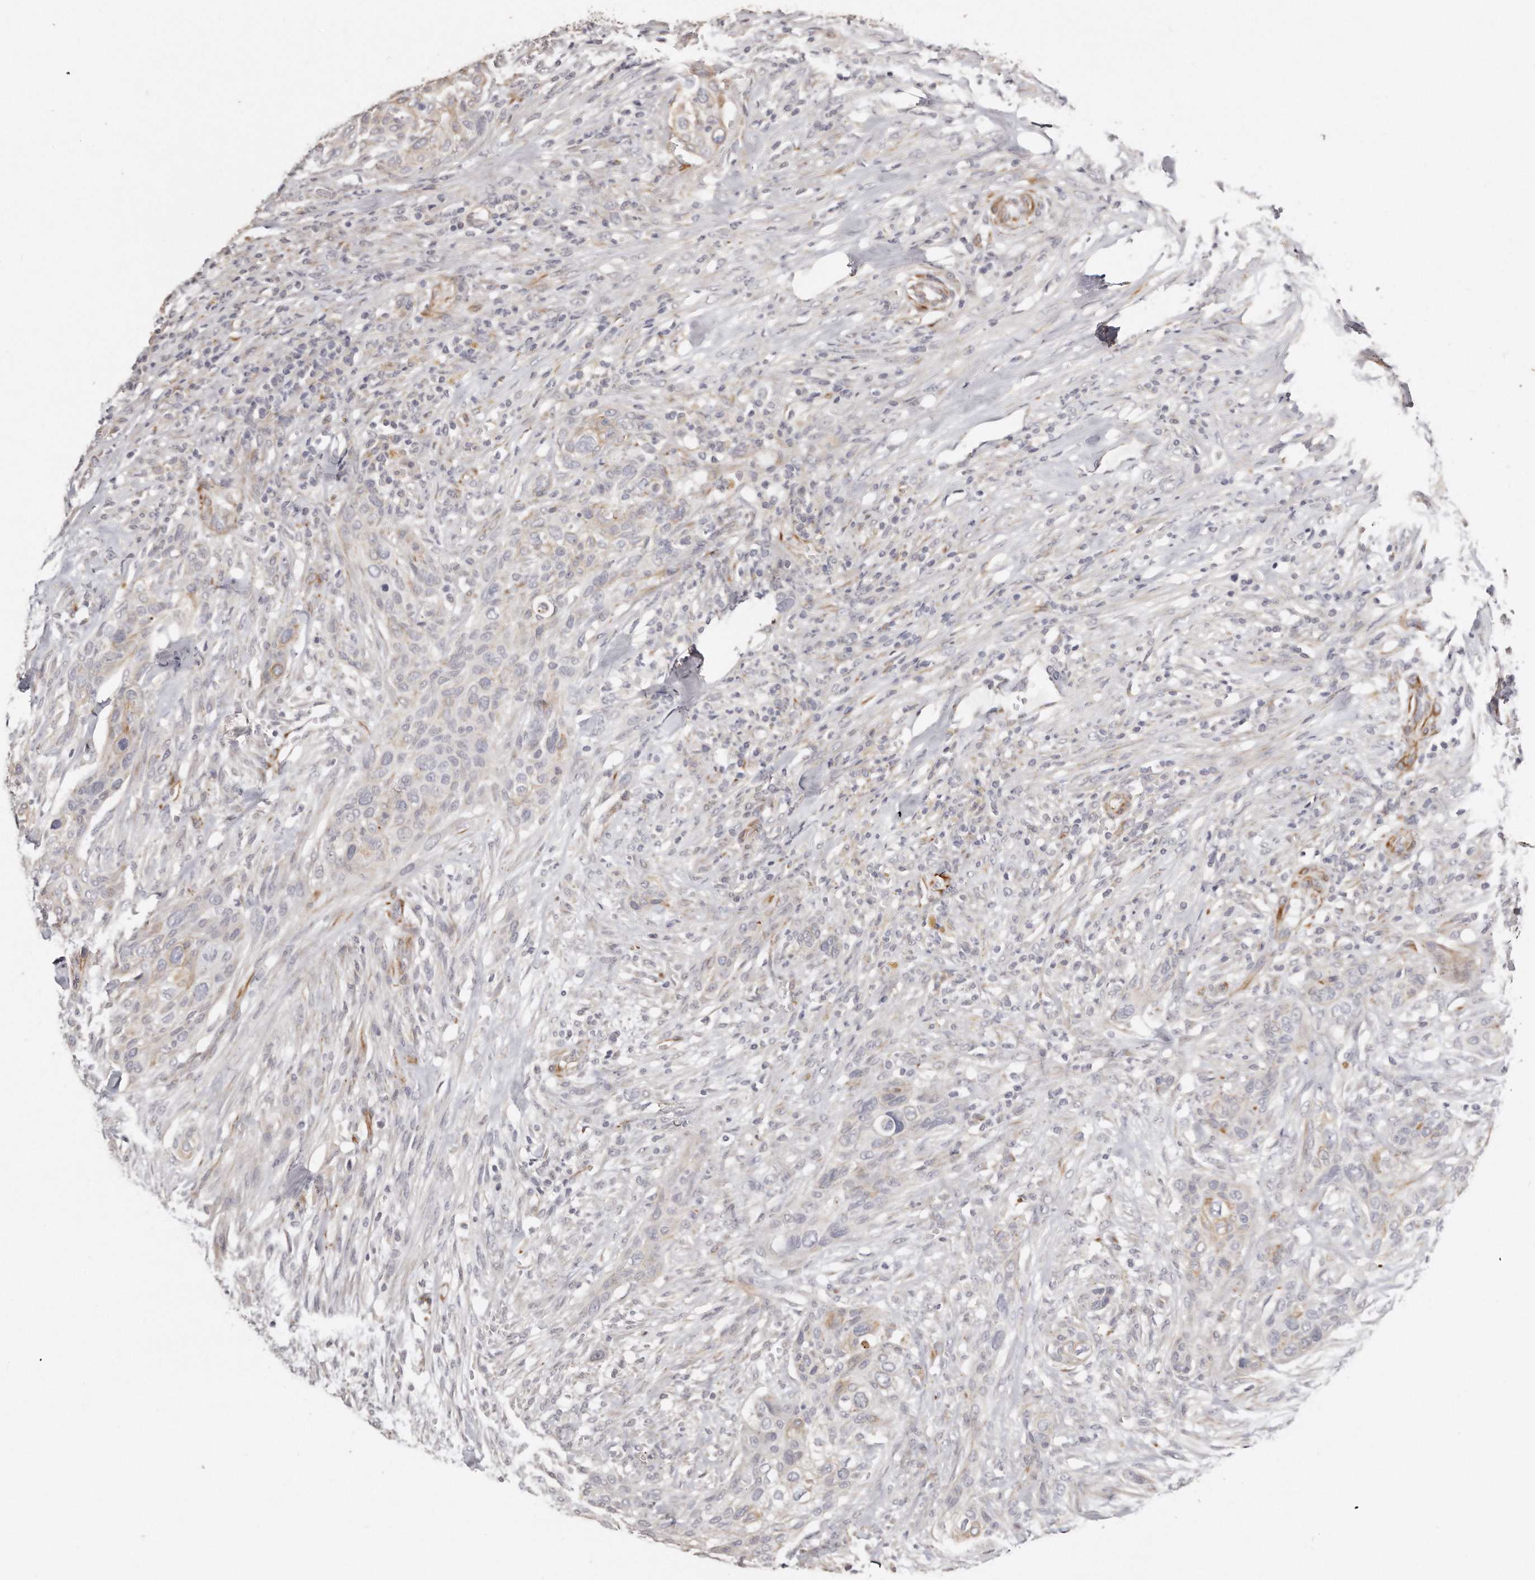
{"staining": {"intensity": "negative", "quantity": "none", "location": "none"}, "tissue": "urothelial cancer", "cell_type": "Tumor cells", "image_type": "cancer", "snomed": [{"axis": "morphology", "description": "Urothelial carcinoma, High grade"}, {"axis": "topography", "description": "Urinary bladder"}], "caption": "Micrograph shows no protein staining in tumor cells of urothelial cancer tissue. (Stains: DAB immunohistochemistry (IHC) with hematoxylin counter stain, Microscopy: brightfield microscopy at high magnification).", "gene": "ZYG11A", "patient": {"sex": "male", "age": 35}}